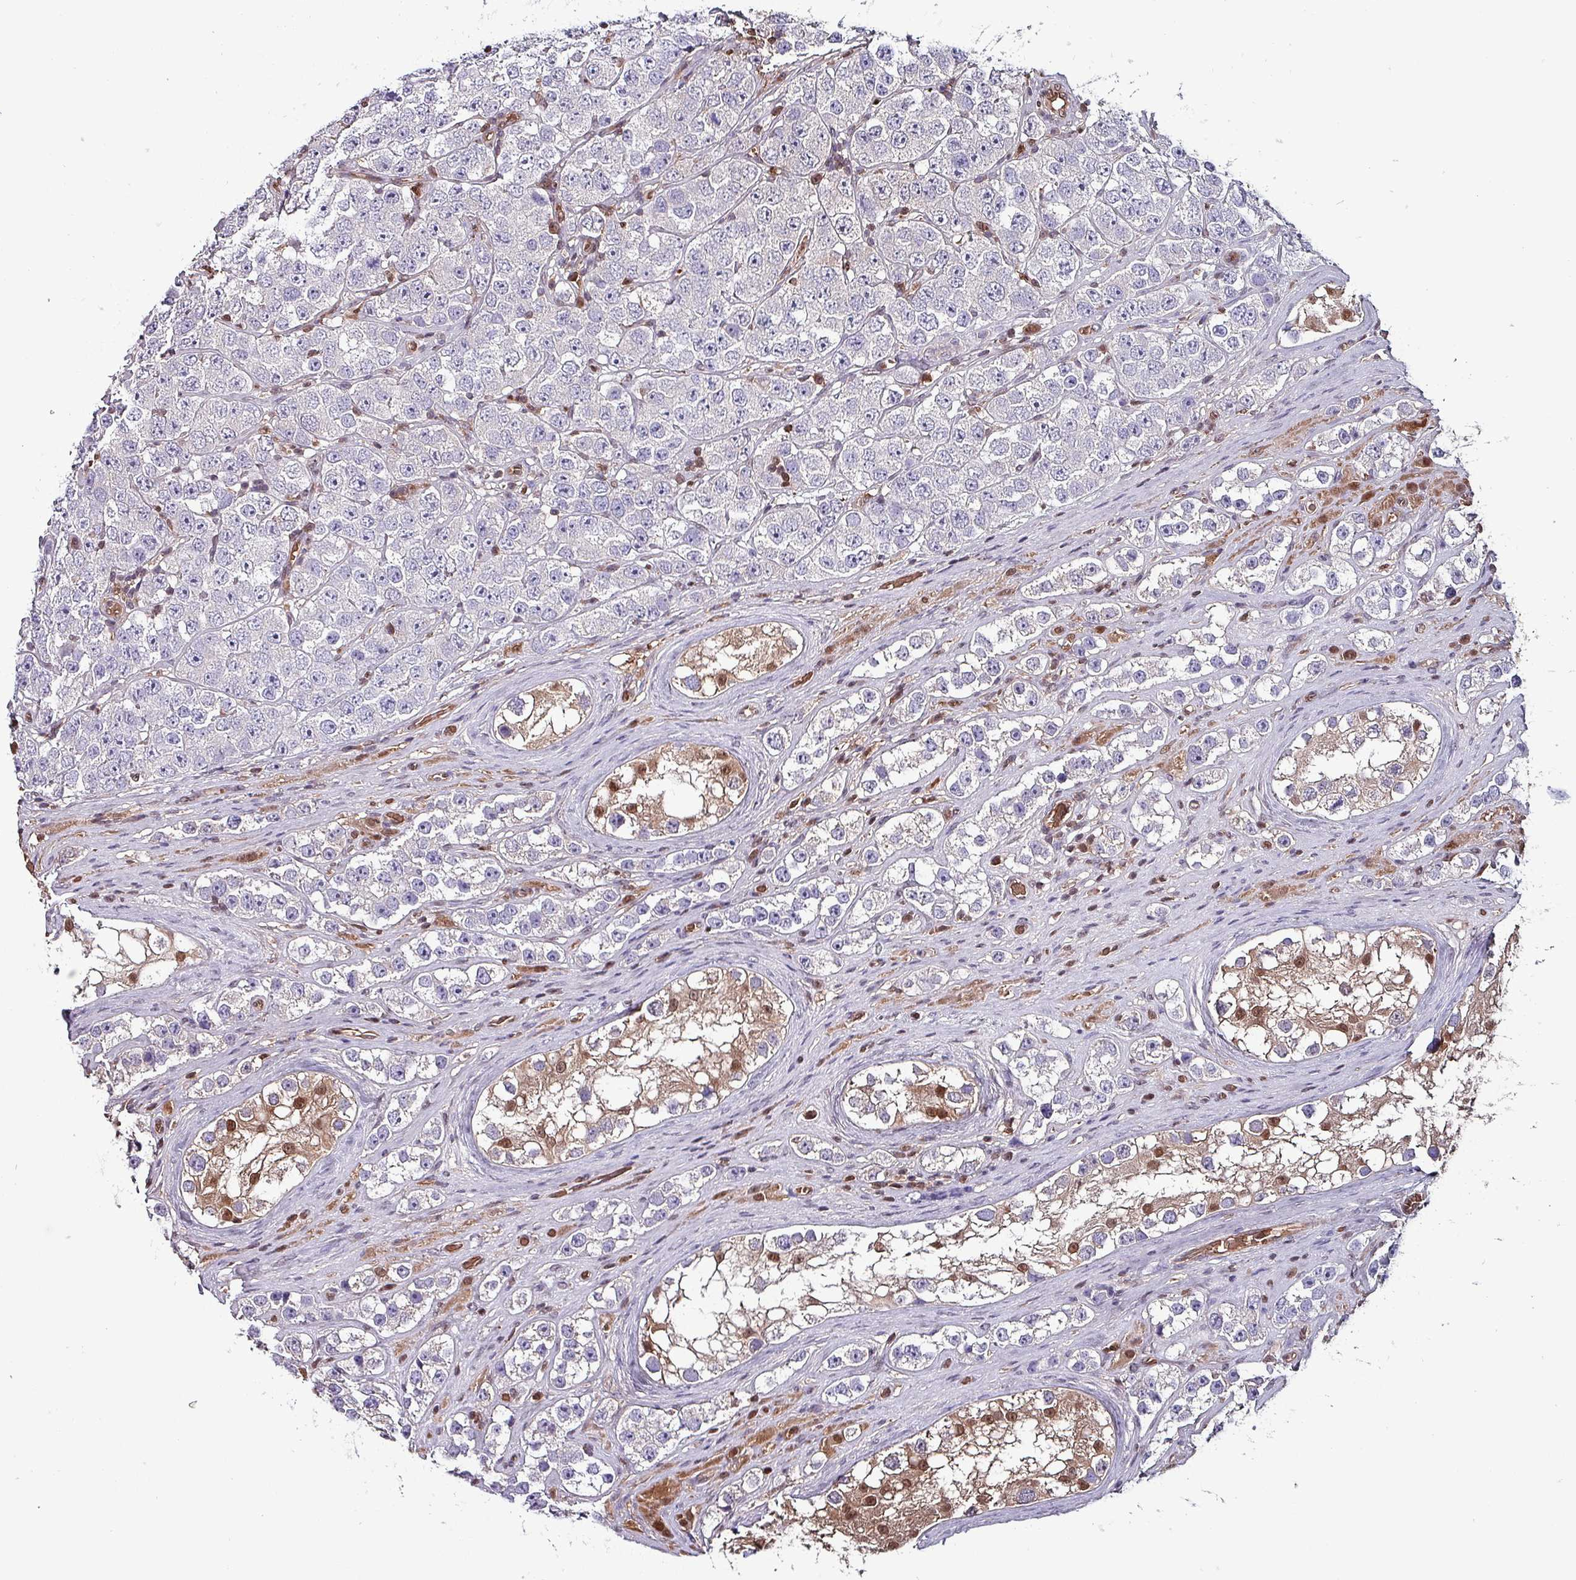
{"staining": {"intensity": "negative", "quantity": "none", "location": "none"}, "tissue": "testis cancer", "cell_type": "Tumor cells", "image_type": "cancer", "snomed": [{"axis": "morphology", "description": "Seminoma, NOS"}, {"axis": "topography", "description": "Testis"}], "caption": "Immunohistochemistry (IHC) image of neoplastic tissue: human testis cancer (seminoma) stained with DAB (3,3'-diaminobenzidine) exhibits no significant protein expression in tumor cells.", "gene": "PSMB8", "patient": {"sex": "male", "age": 28}}